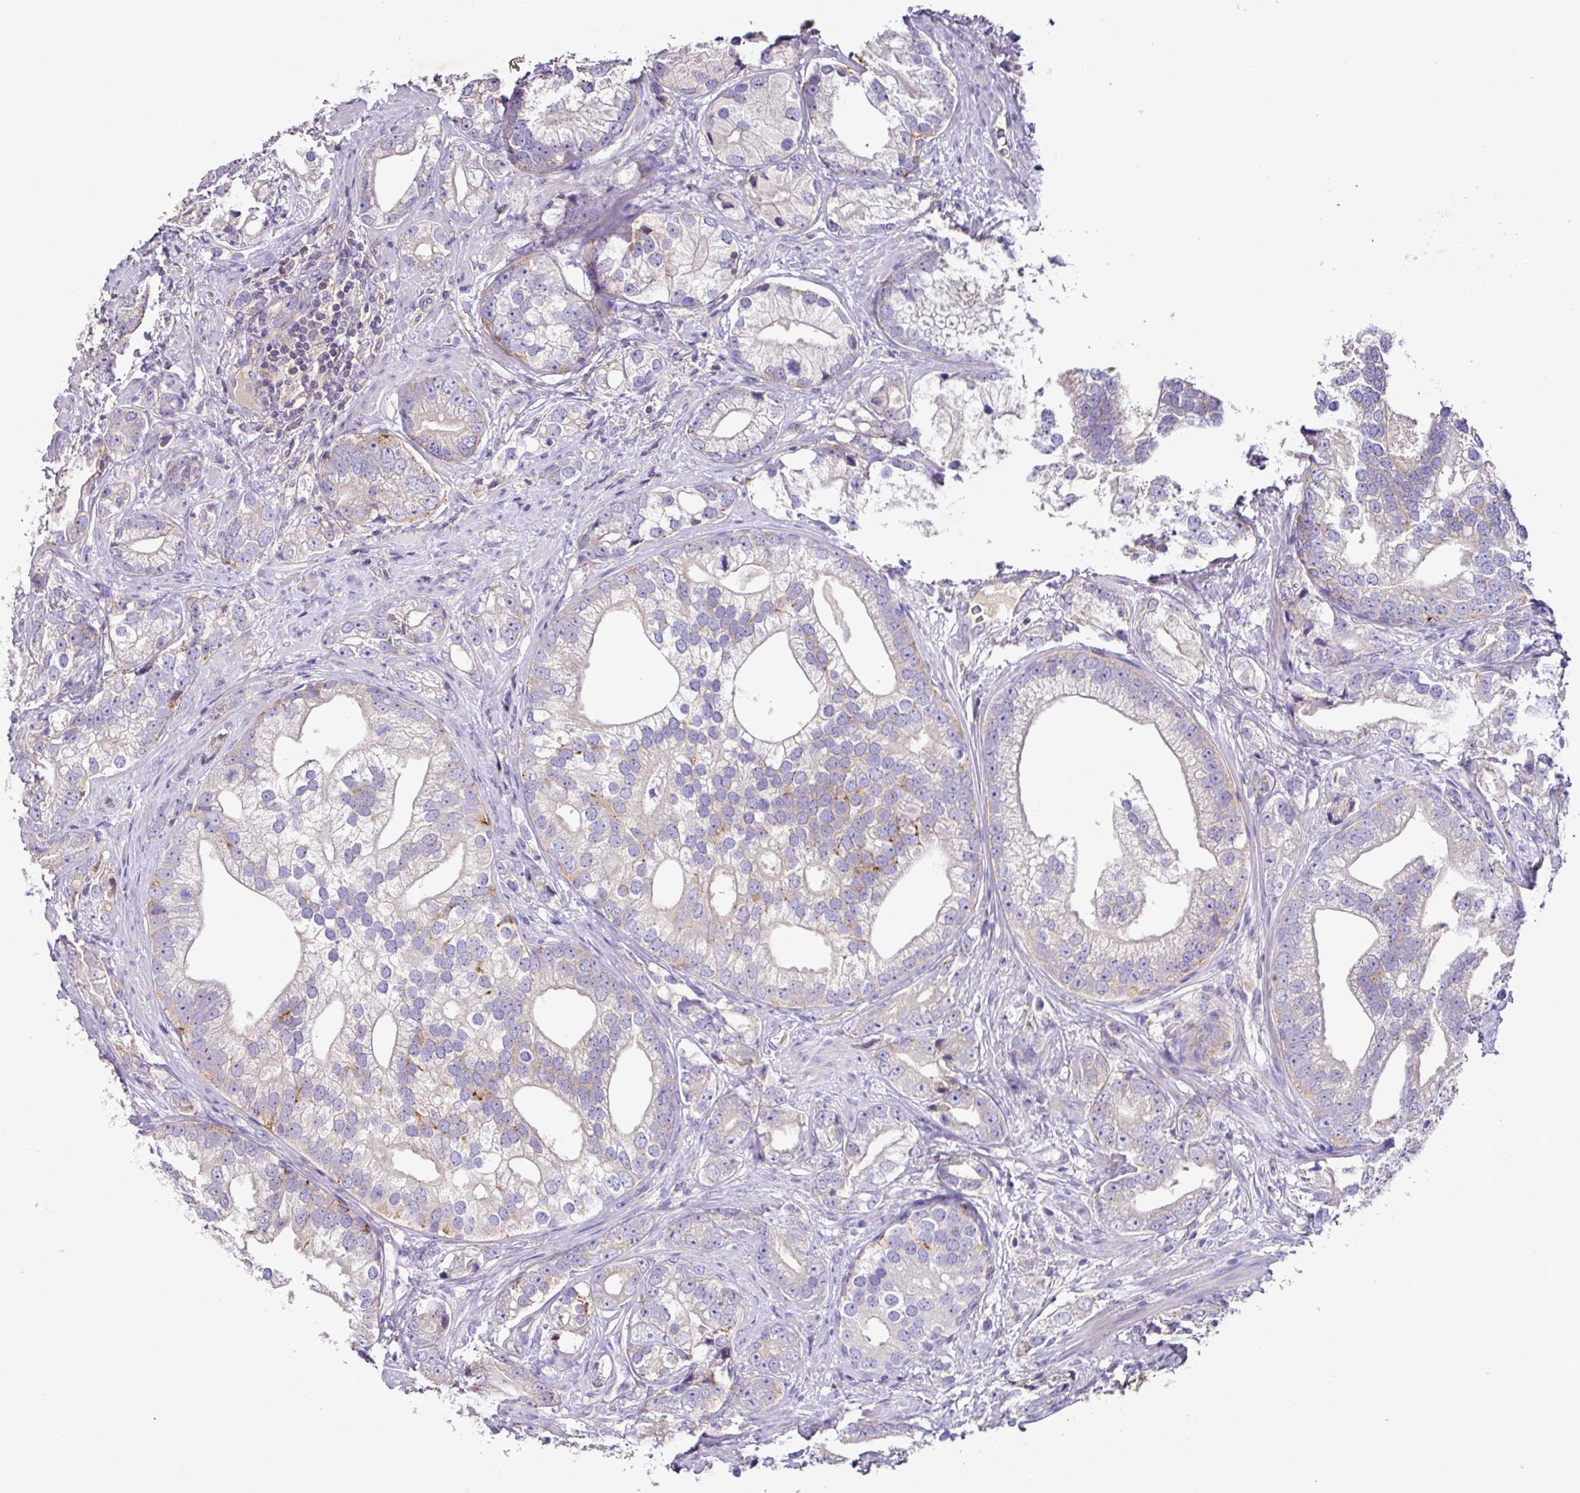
{"staining": {"intensity": "negative", "quantity": "none", "location": "none"}, "tissue": "prostate cancer", "cell_type": "Tumor cells", "image_type": "cancer", "snomed": [{"axis": "morphology", "description": "Adenocarcinoma, High grade"}, {"axis": "topography", "description": "Prostate"}], "caption": "High power microscopy histopathology image of an immunohistochemistry (IHC) histopathology image of prostate cancer (high-grade adenocarcinoma), revealing no significant expression in tumor cells. The staining is performed using DAB brown chromogen with nuclei counter-stained in using hematoxylin.", "gene": "AGR3", "patient": {"sex": "male", "age": 75}}